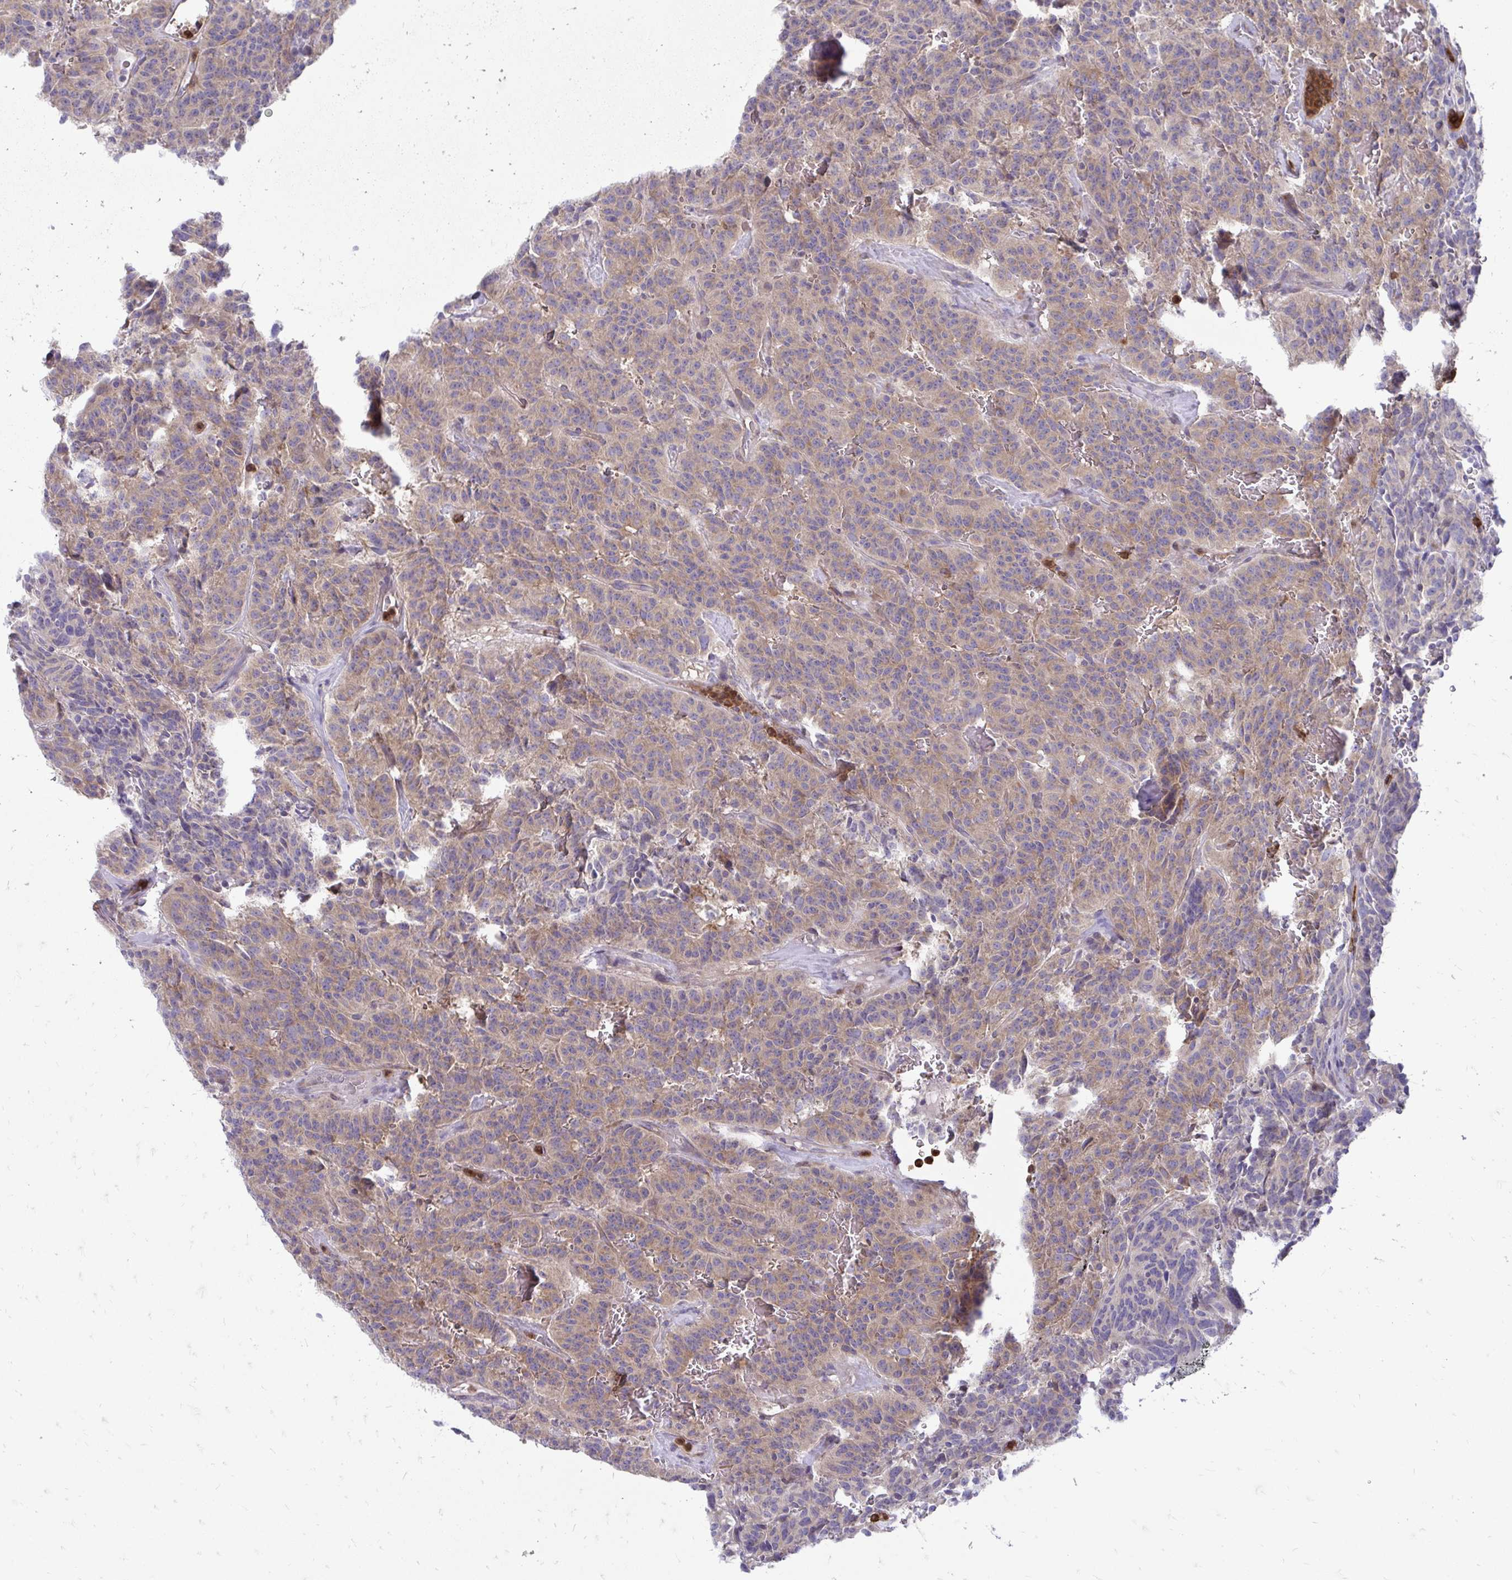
{"staining": {"intensity": "weak", "quantity": ">75%", "location": "cytoplasmic/membranous"}, "tissue": "carcinoid", "cell_type": "Tumor cells", "image_type": "cancer", "snomed": [{"axis": "morphology", "description": "Carcinoid, malignant, NOS"}, {"axis": "topography", "description": "Lung"}], "caption": "Malignant carcinoid stained for a protein shows weak cytoplasmic/membranous positivity in tumor cells.", "gene": "ASAP1", "patient": {"sex": "female", "age": 61}}